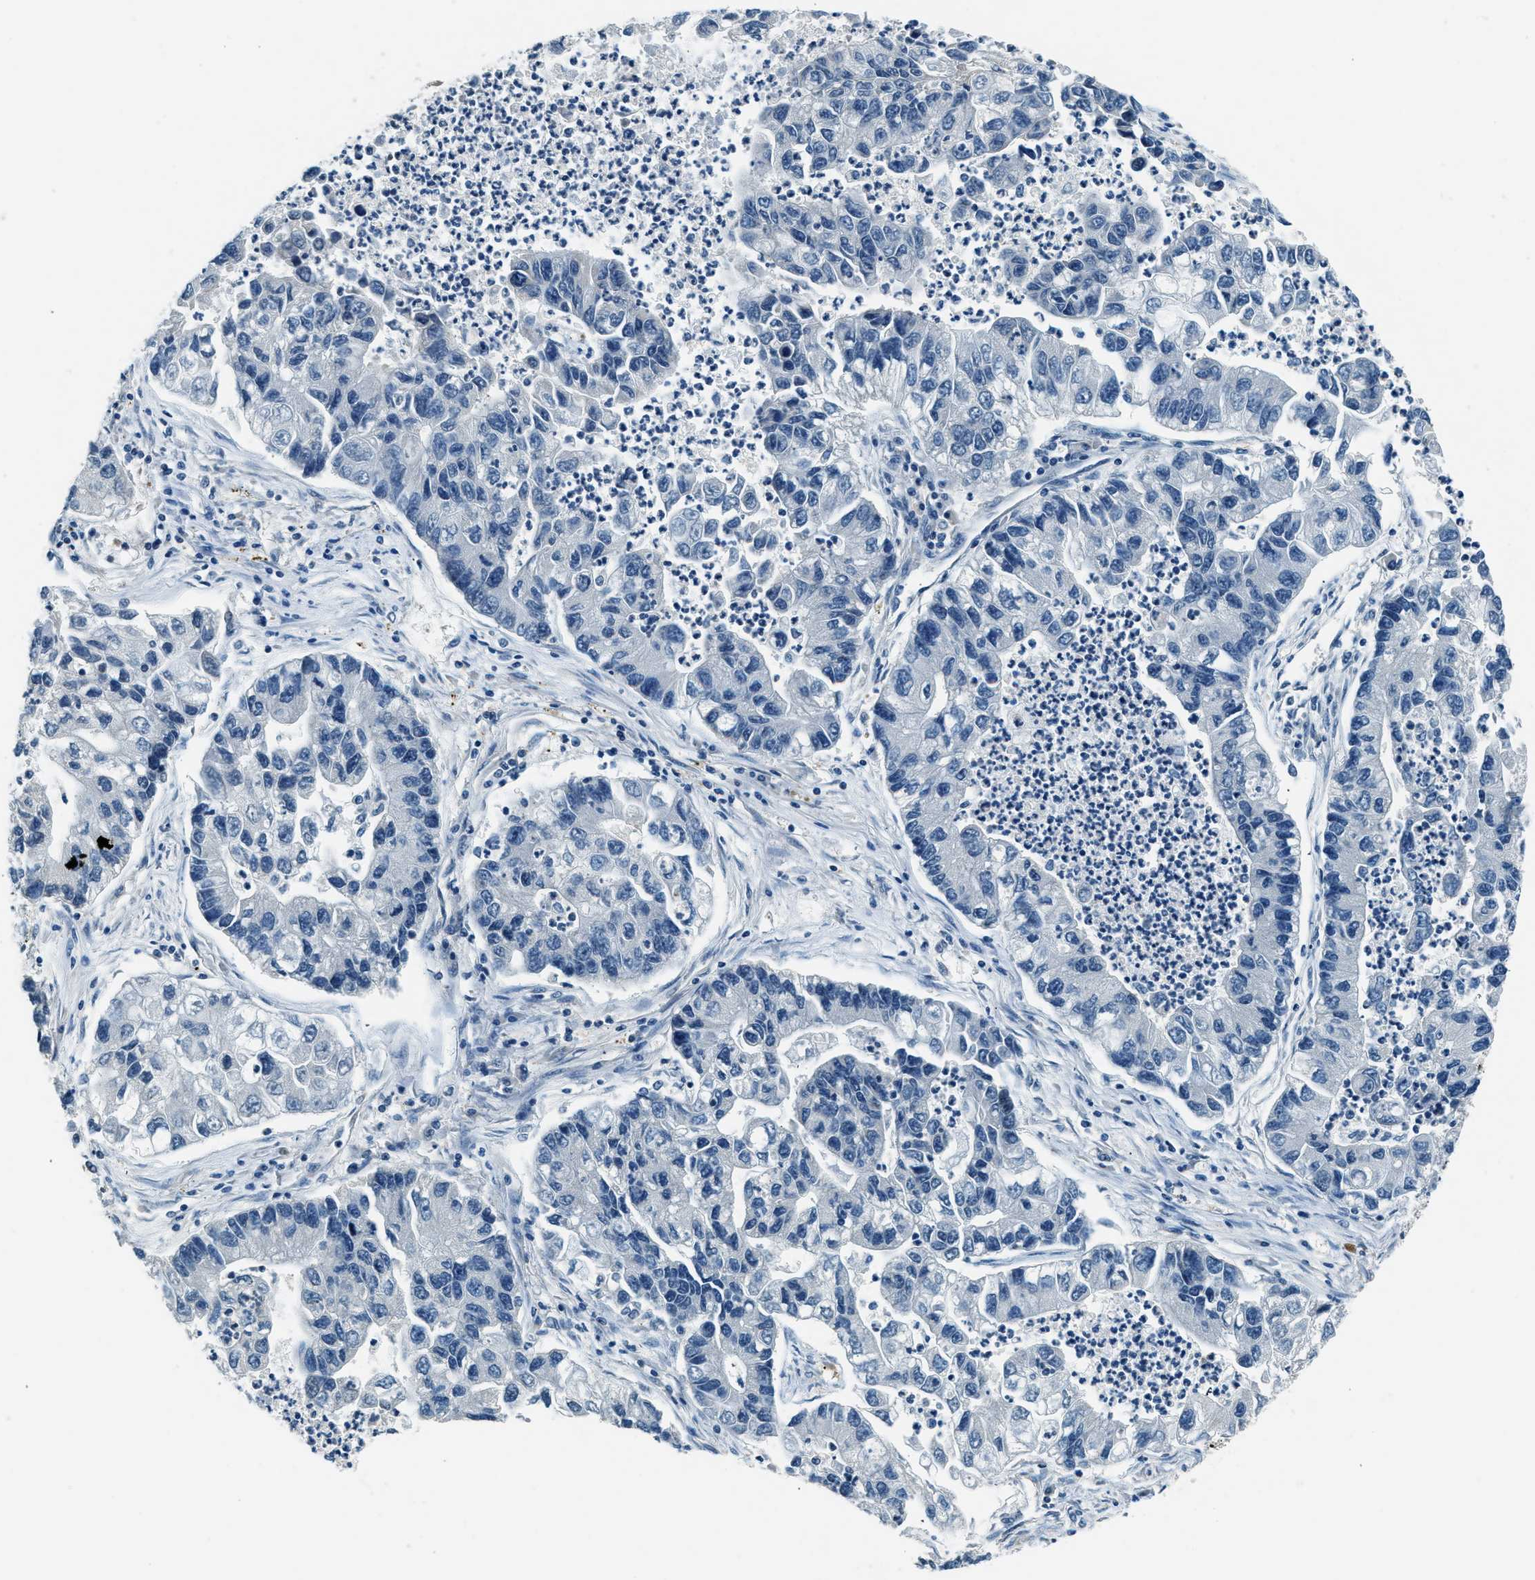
{"staining": {"intensity": "negative", "quantity": "none", "location": "none"}, "tissue": "lung cancer", "cell_type": "Tumor cells", "image_type": "cancer", "snomed": [{"axis": "morphology", "description": "Adenocarcinoma, NOS"}, {"axis": "topography", "description": "Lung"}], "caption": "DAB (3,3'-diaminobenzidine) immunohistochemical staining of lung adenocarcinoma demonstrates no significant staining in tumor cells. (Brightfield microscopy of DAB (3,3'-diaminobenzidine) immunohistochemistry (IHC) at high magnification).", "gene": "NME8", "patient": {"sex": "female", "age": 51}}